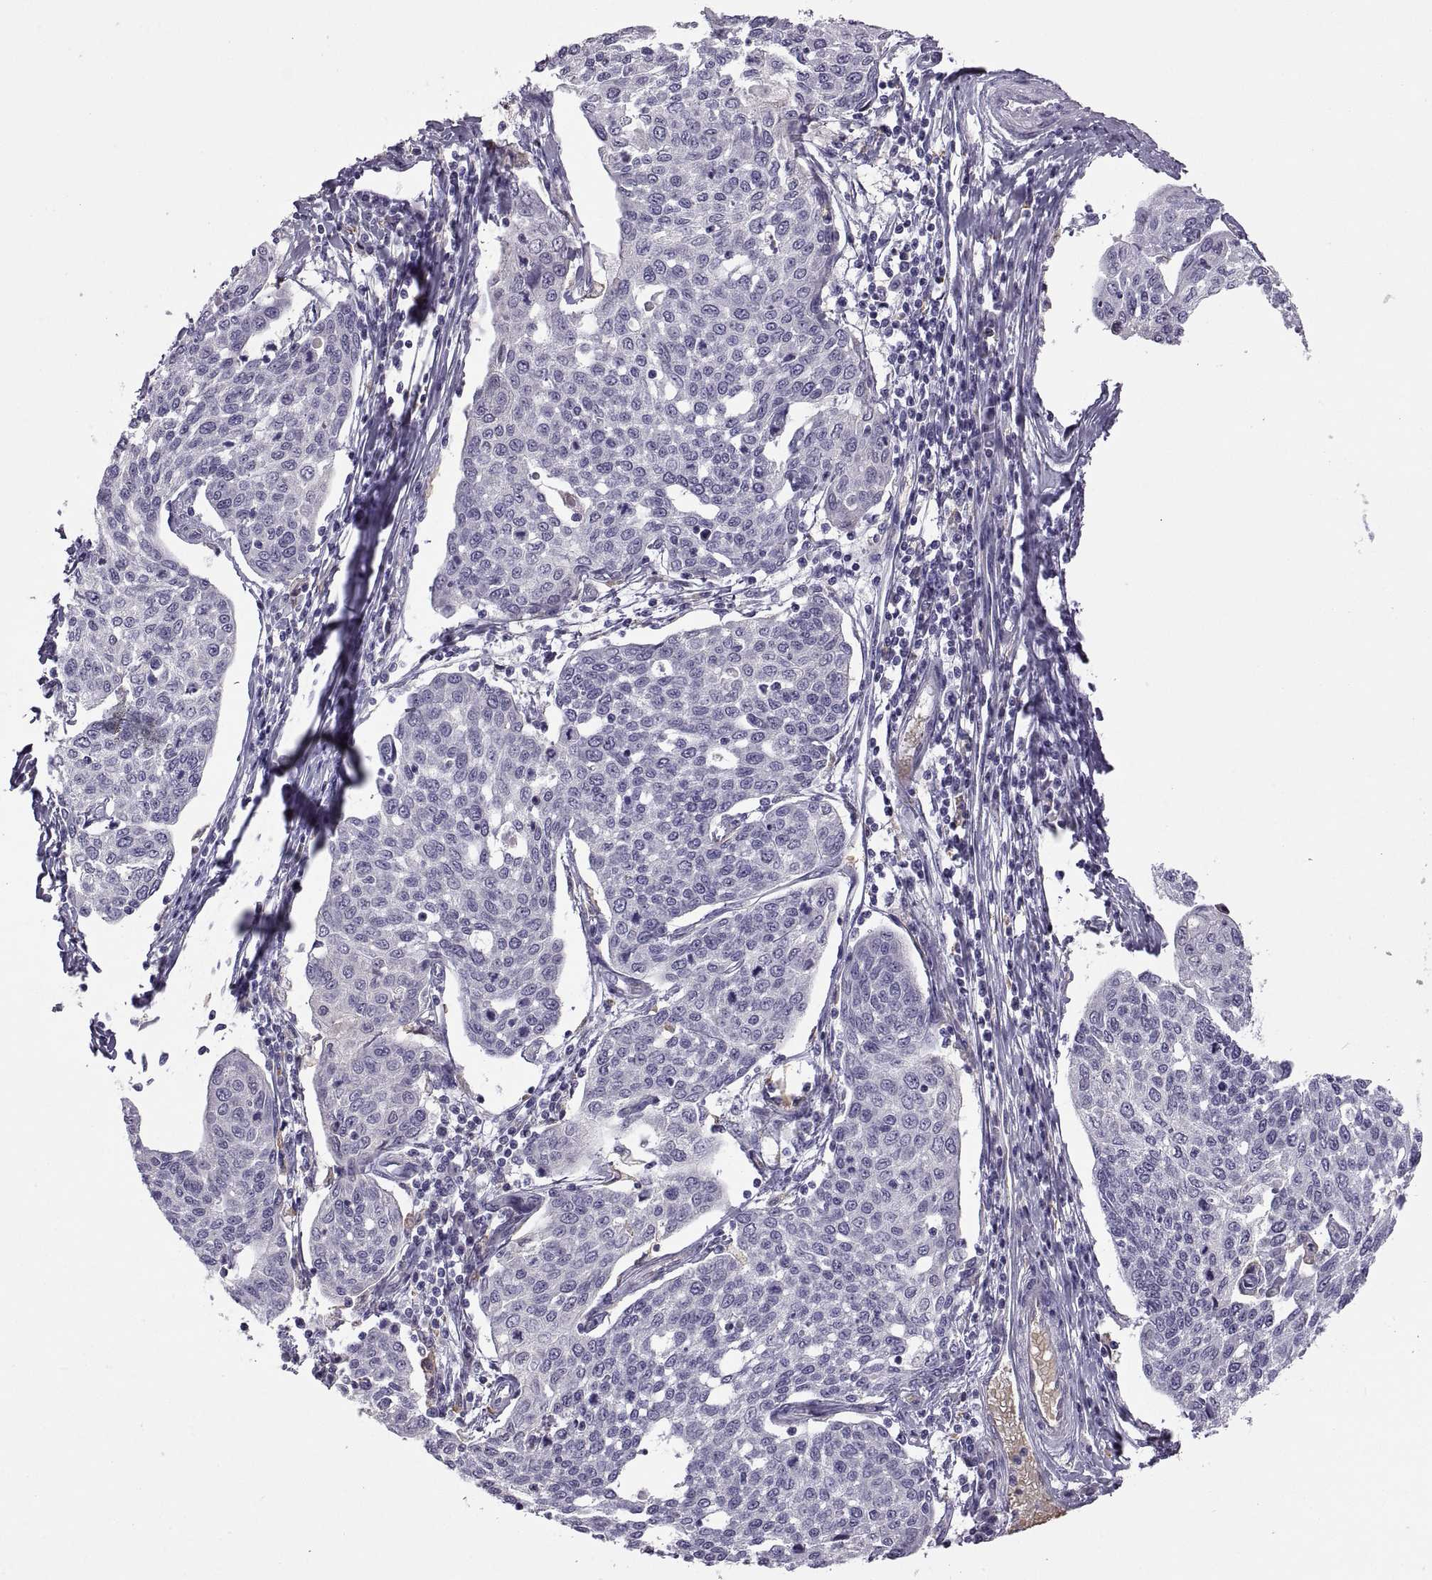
{"staining": {"intensity": "negative", "quantity": "none", "location": "none"}, "tissue": "cervical cancer", "cell_type": "Tumor cells", "image_type": "cancer", "snomed": [{"axis": "morphology", "description": "Squamous cell carcinoma, NOS"}, {"axis": "topography", "description": "Cervix"}], "caption": "Immunohistochemistry (IHC) image of cervical cancer (squamous cell carcinoma) stained for a protein (brown), which demonstrates no staining in tumor cells. Nuclei are stained in blue.", "gene": "MEIOC", "patient": {"sex": "female", "age": 34}}